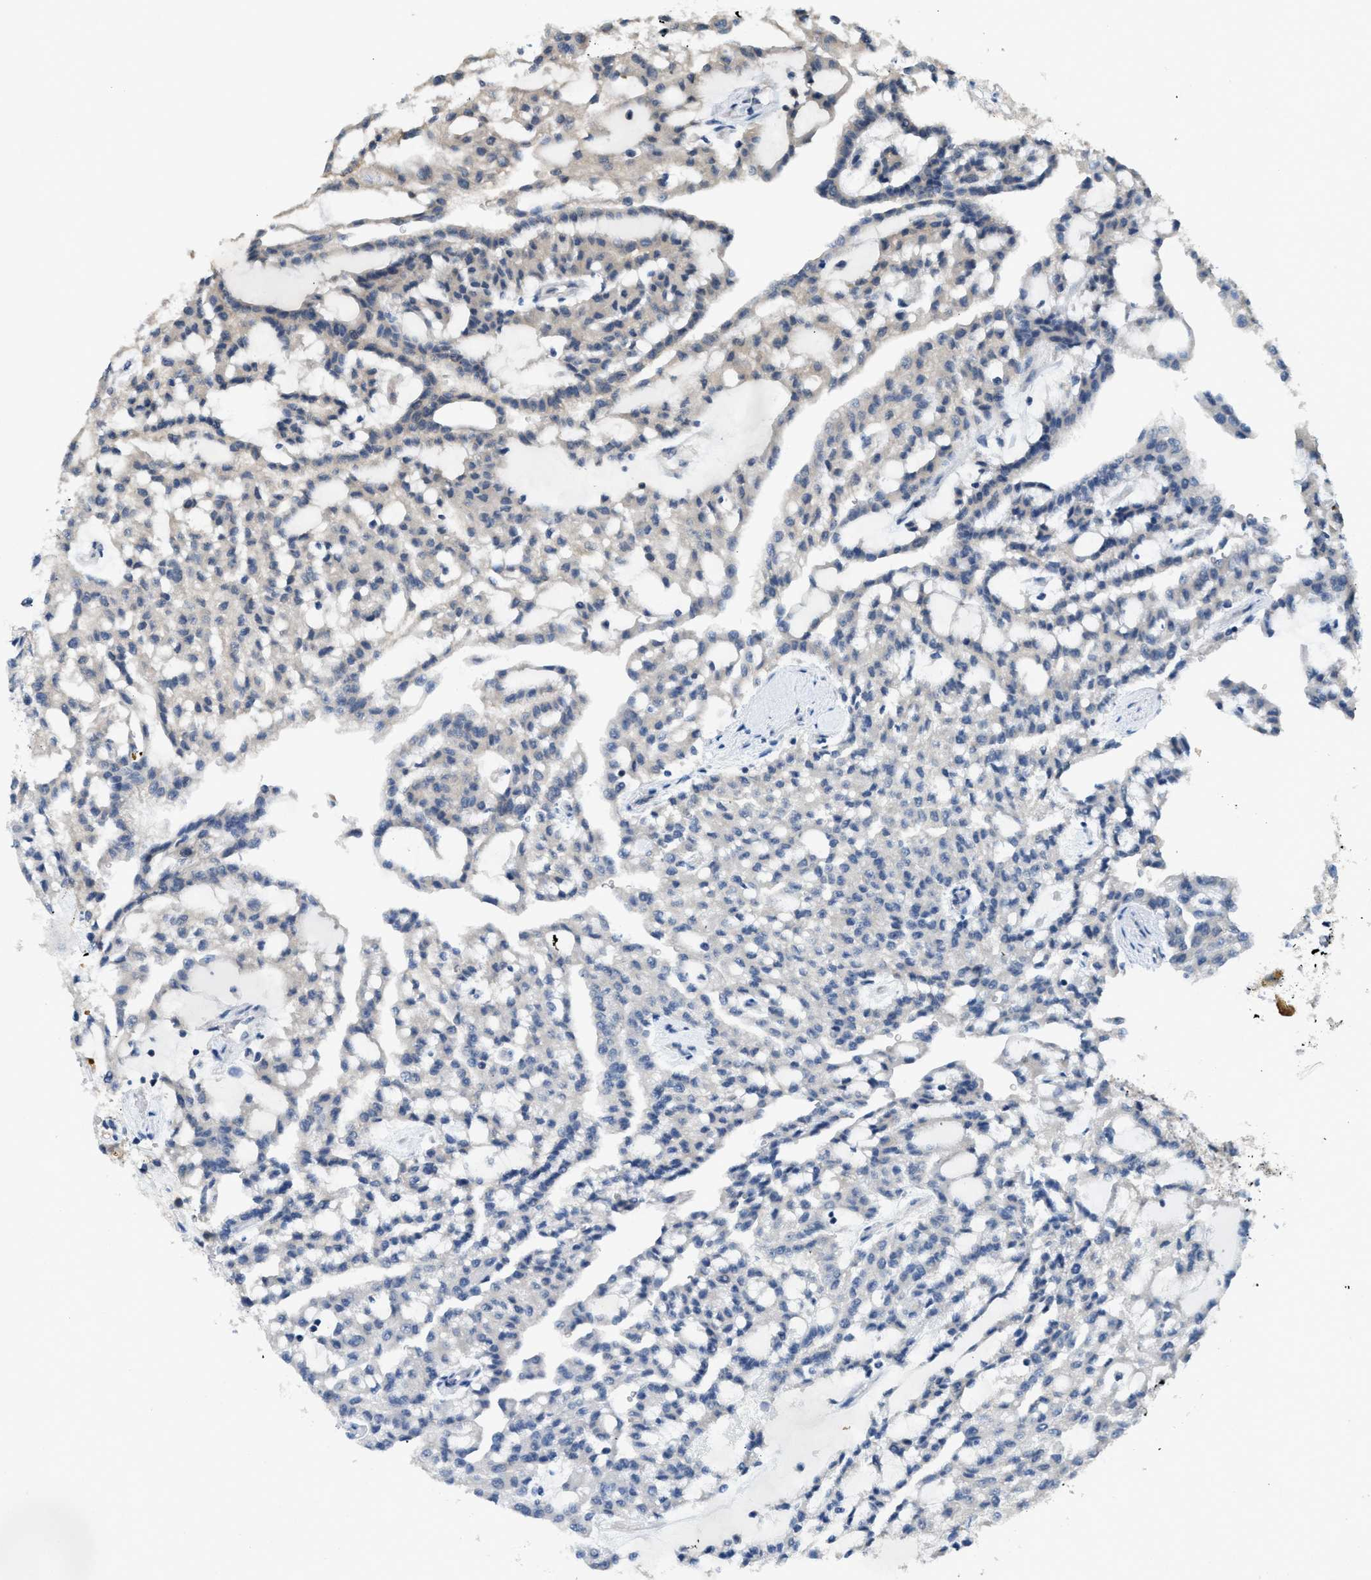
{"staining": {"intensity": "negative", "quantity": "none", "location": "none"}, "tissue": "renal cancer", "cell_type": "Tumor cells", "image_type": "cancer", "snomed": [{"axis": "morphology", "description": "Adenocarcinoma, NOS"}, {"axis": "topography", "description": "Kidney"}], "caption": "Immunohistochemistry (IHC) image of human renal cancer (adenocarcinoma) stained for a protein (brown), which reveals no expression in tumor cells. Nuclei are stained in blue.", "gene": "TES", "patient": {"sex": "male", "age": 63}}